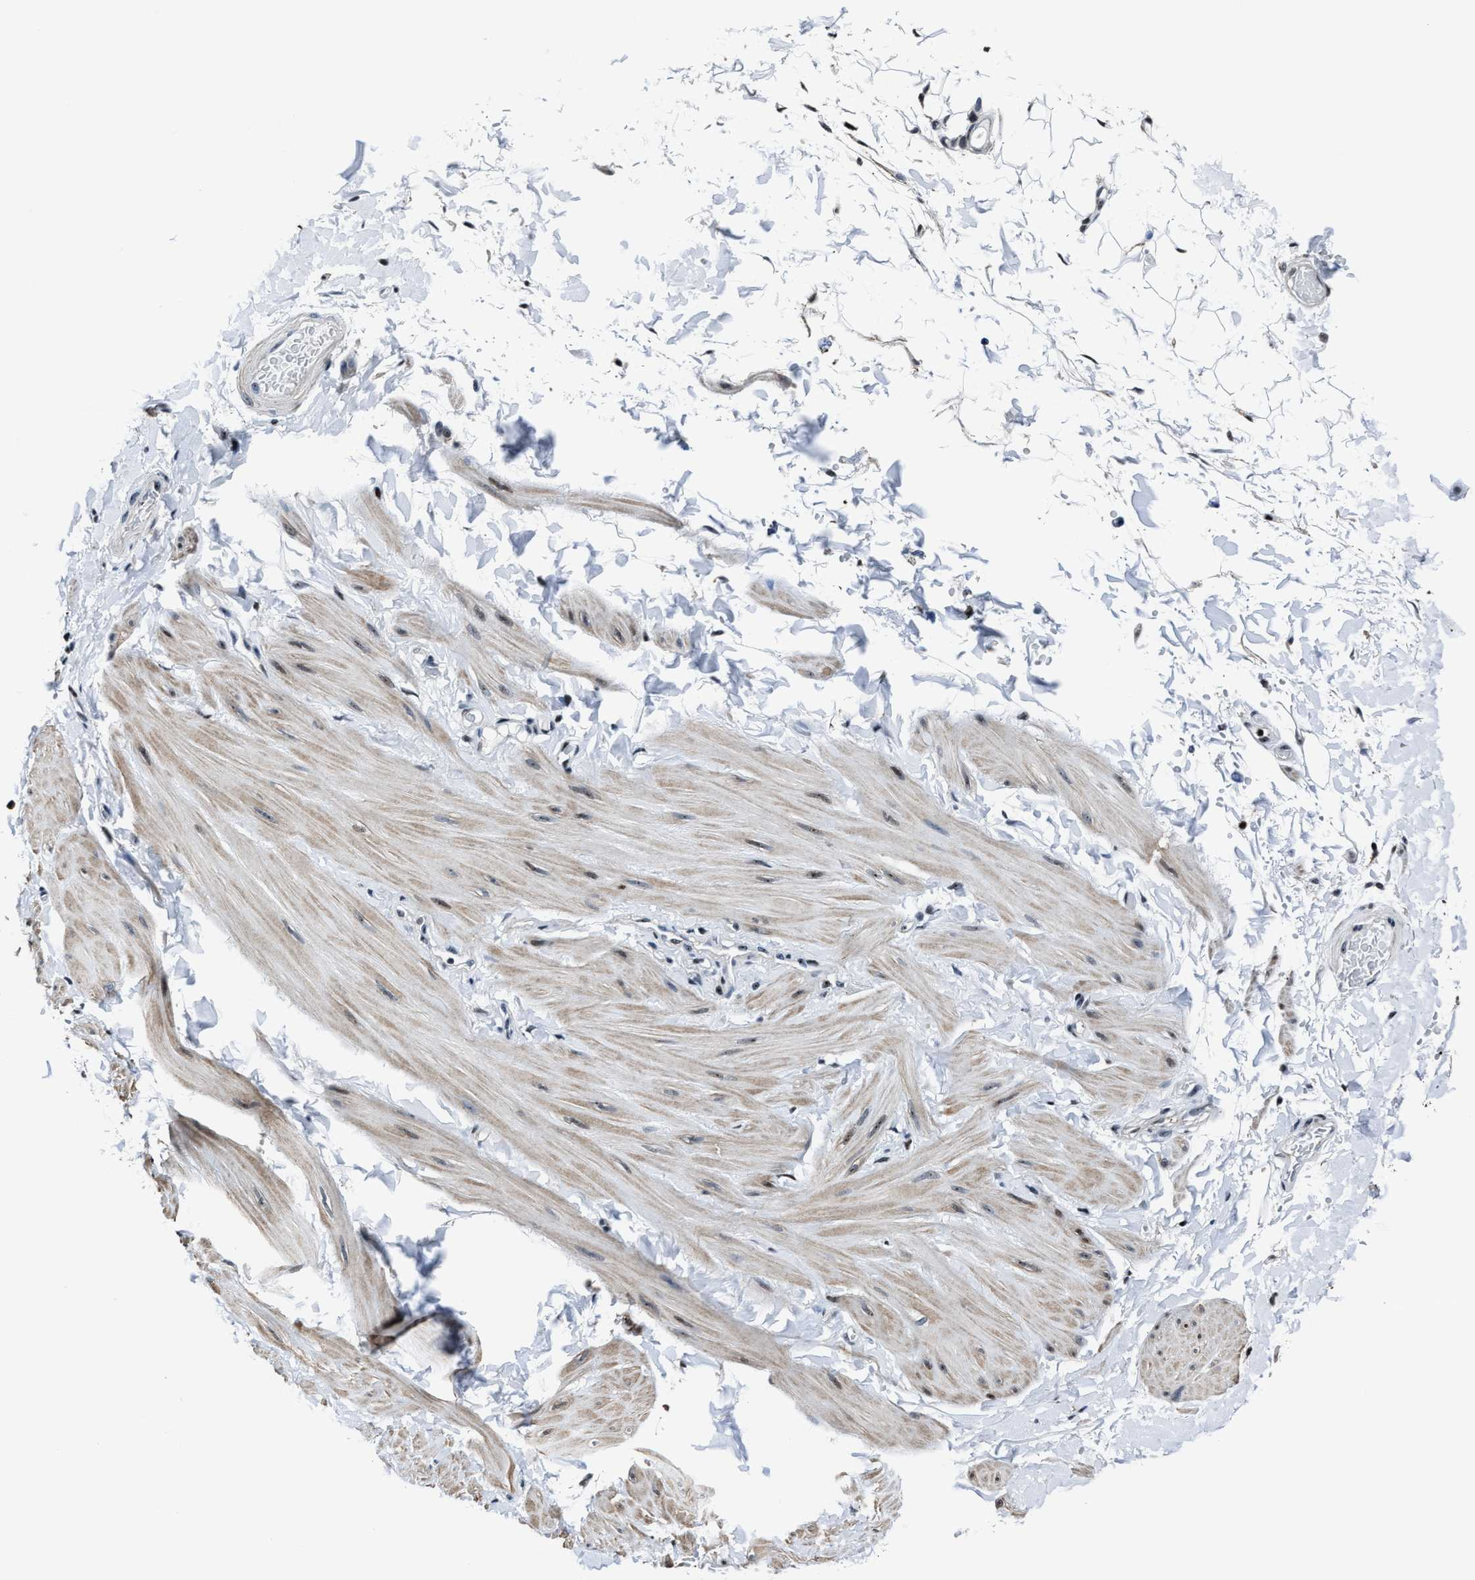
{"staining": {"intensity": "moderate", "quantity": ">75%", "location": "nuclear"}, "tissue": "adipose tissue", "cell_type": "Adipocytes", "image_type": "normal", "snomed": [{"axis": "morphology", "description": "Normal tissue, NOS"}, {"axis": "topography", "description": "Adipose tissue"}, {"axis": "topography", "description": "Vascular tissue"}, {"axis": "topography", "description": "Peripheral nerve tissue"}], "caption": "This image demonstrates IHC staining of unremarkable human adipose tissue, with medium moderate nuclear positivity in about >75% of adipocytes.", "gene": "PPIE", "patient": {"sex": "male", "age": 25}}